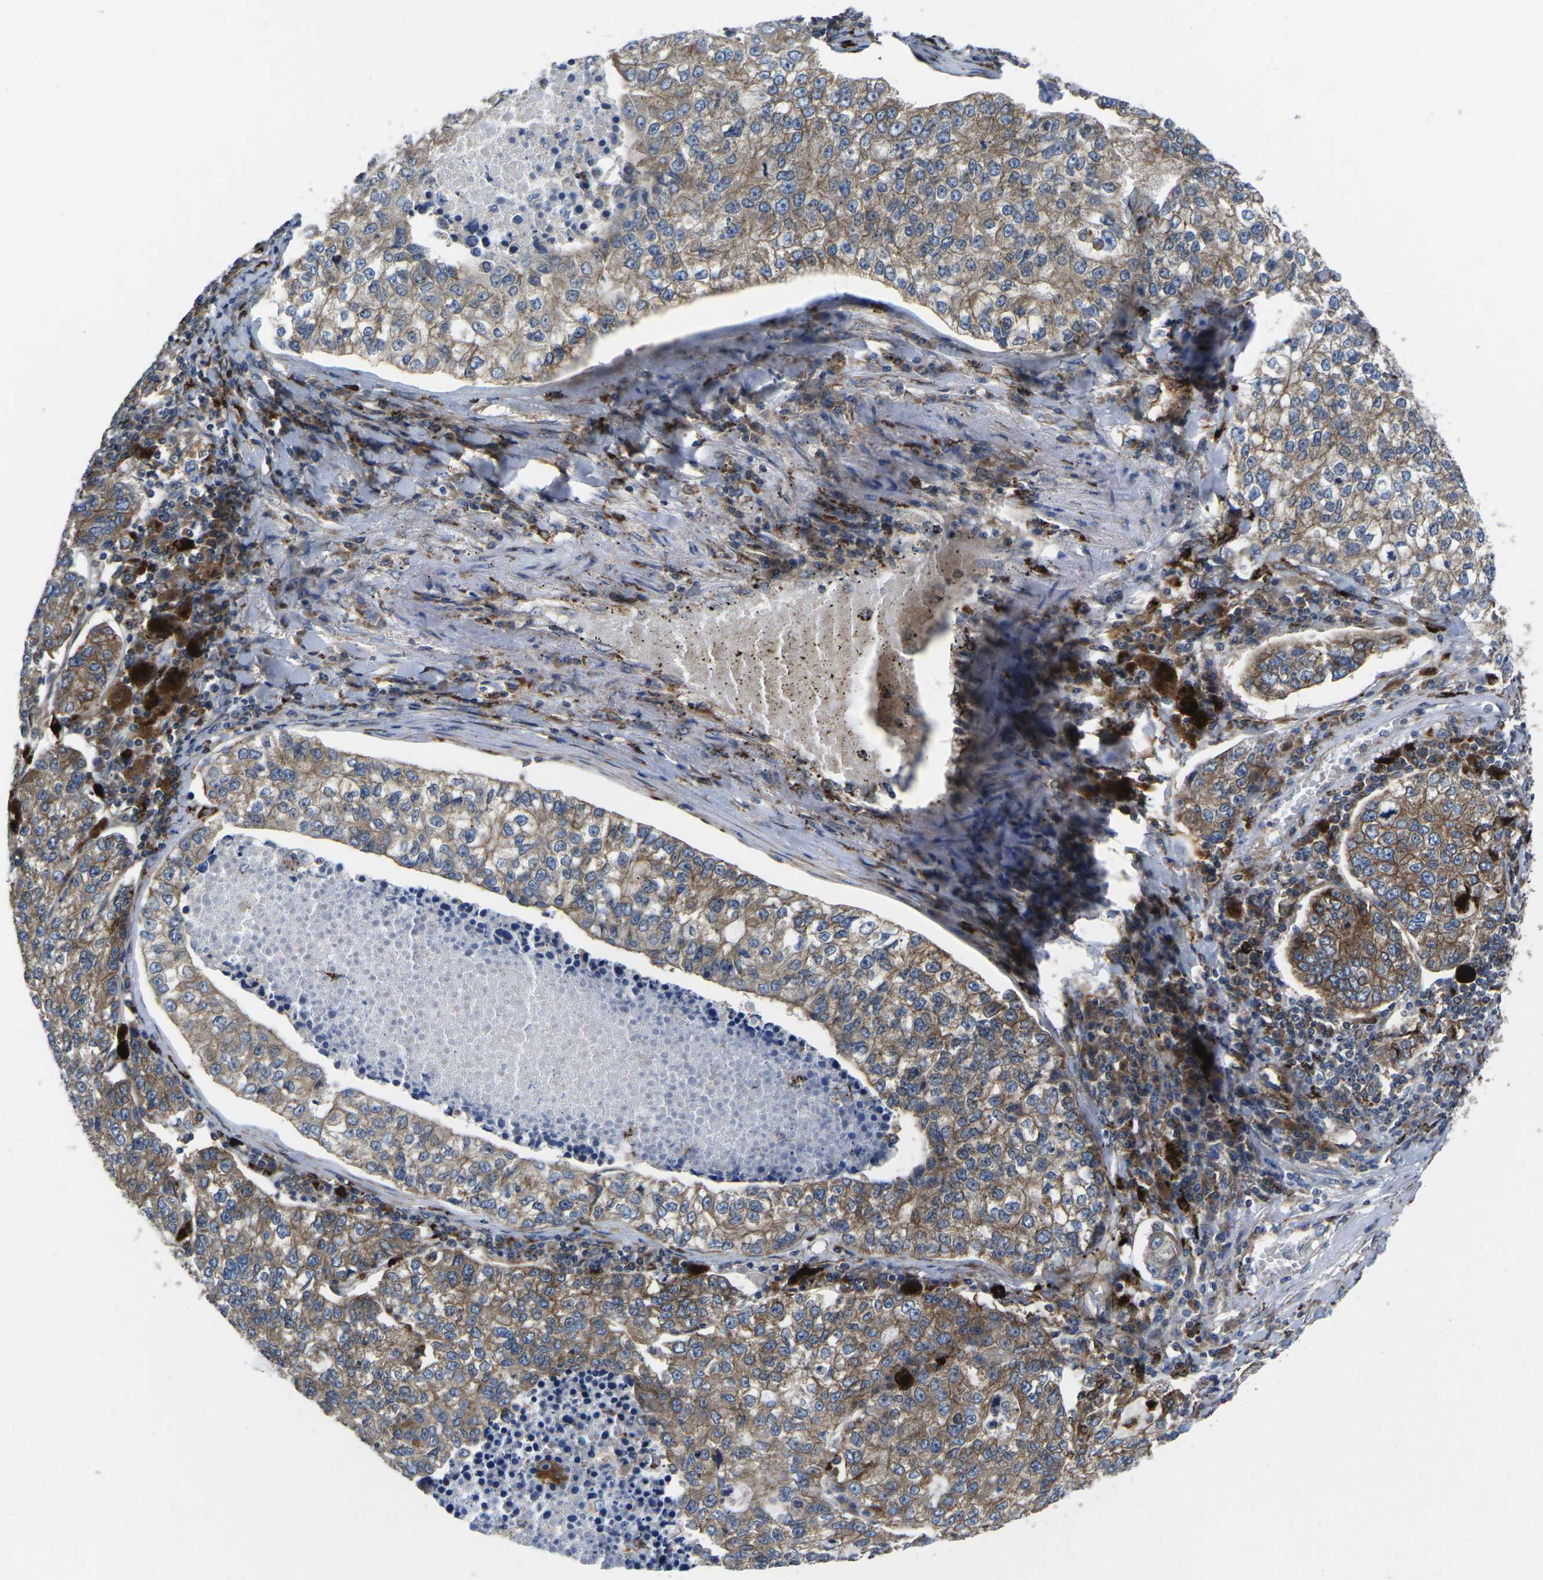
{"staining": {"intensity": "moderate", "quantity": ">75%", "location": "cytoplasmic/membranous"}, "tissue": "lung cancer", "cell_type": "Tumor cells", "image_type": "cancer", "snomed": [{"axis": "morphology", "description": "Adenocarcinoma, NOS"}, {"axis": "topography", "description": "Lung"}], "caption": "An image of human lung adenocarcinoma stained for a protein displays moderate cytoplasmic/membranous brown staining in tumor cells.", "gene": "DLG1", "patient": {"sex": "male", "age": 49}}